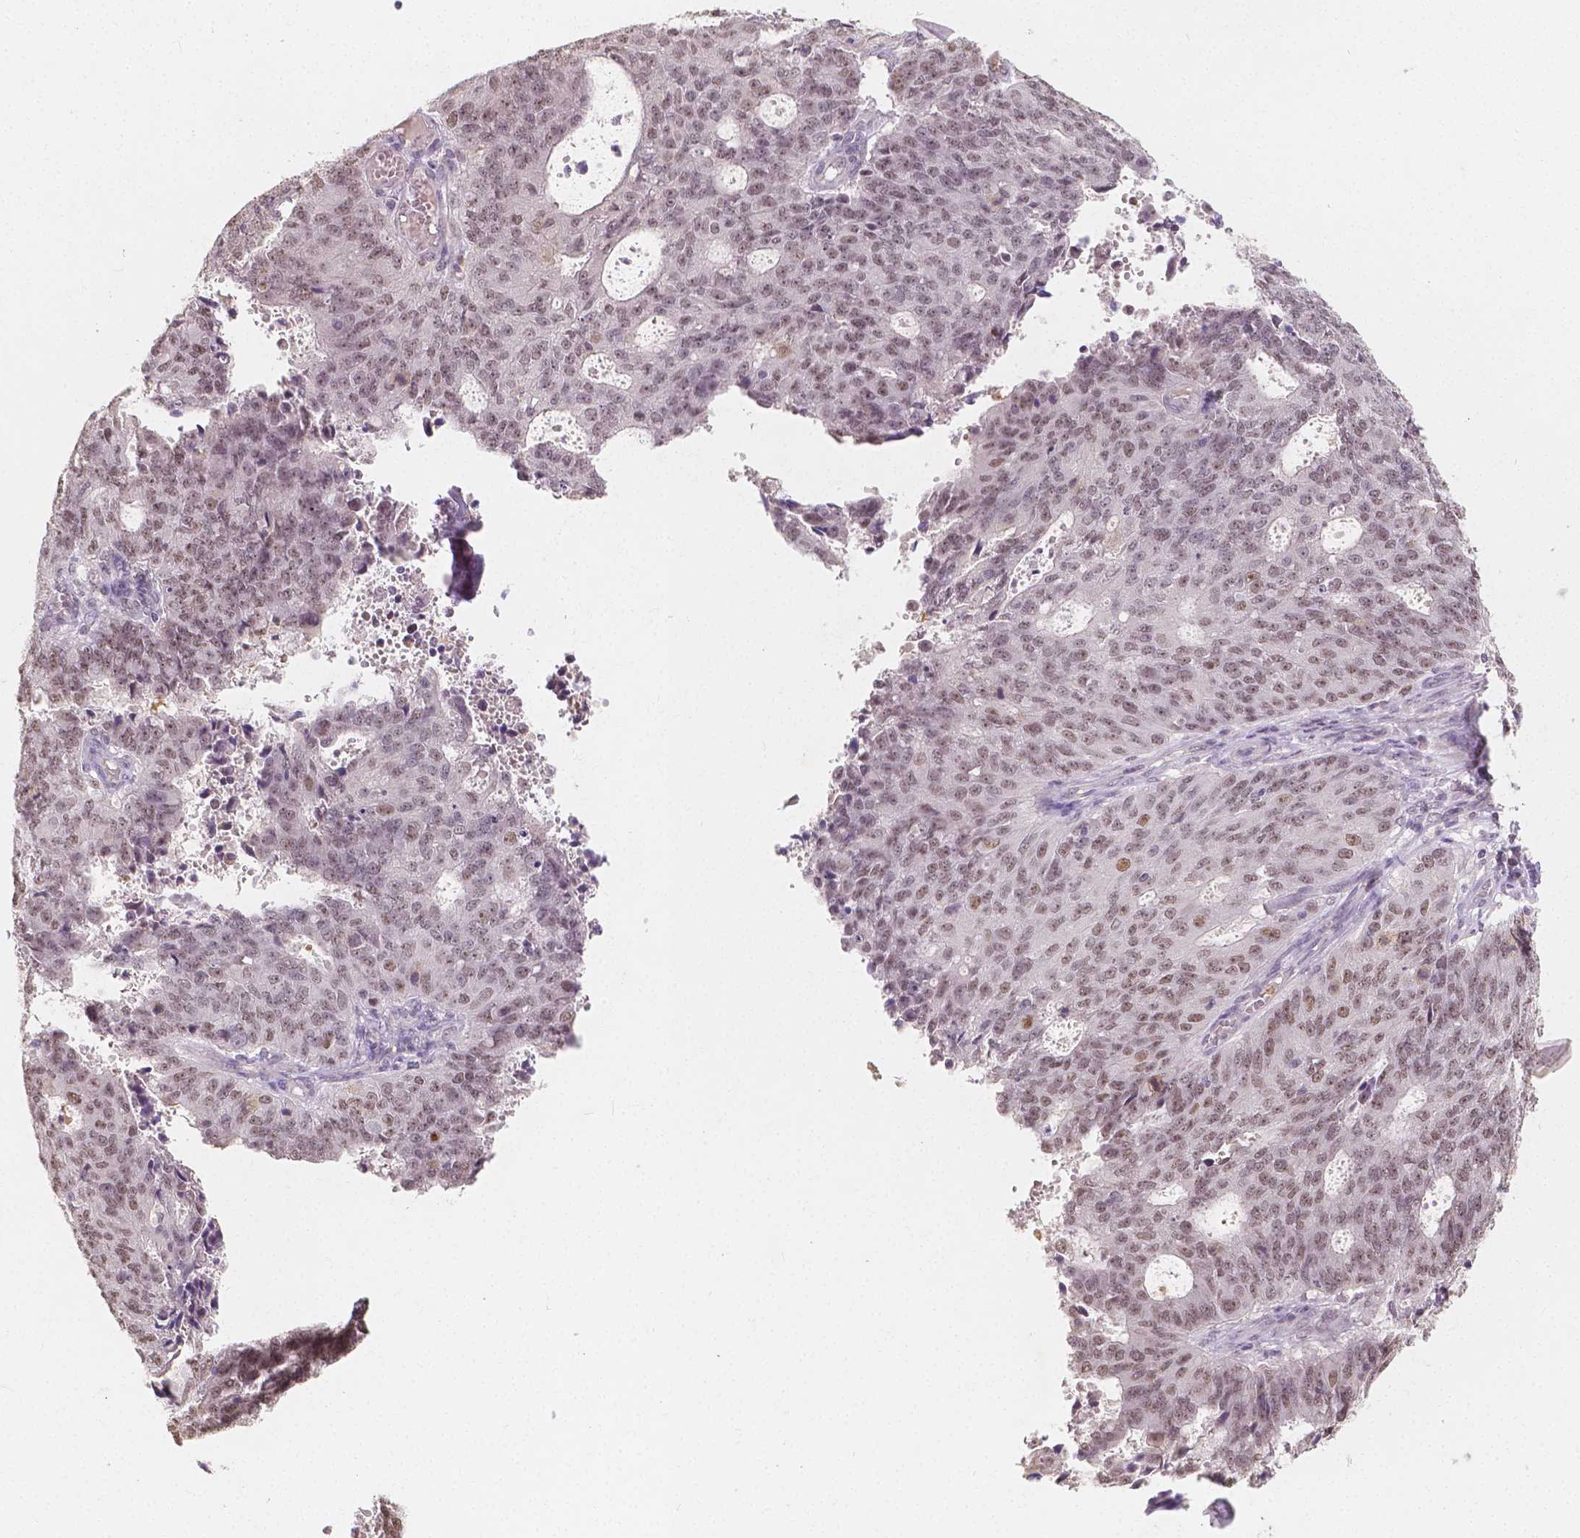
{"staining": {"intensity": "moderate", "quantity": ">75%", "location": "nuclear"}, "tissue": "endometrial cancer", "cell_type": "Tumor cells", "image_type": "cancer", "snomed": [{"axis": "morphology", "description": "Adenocarcinoma, NOS"}, {"axis": "topography", "description": "Endometrium"}], "caption": "Approximately >75% of tumor cells in human endometrial cancer show moderate nuclear protein positivity as visualized by brown immunohistochemical staining.", "gene": "NOLC1", "patient": {"sex": "female", "age": 82}}